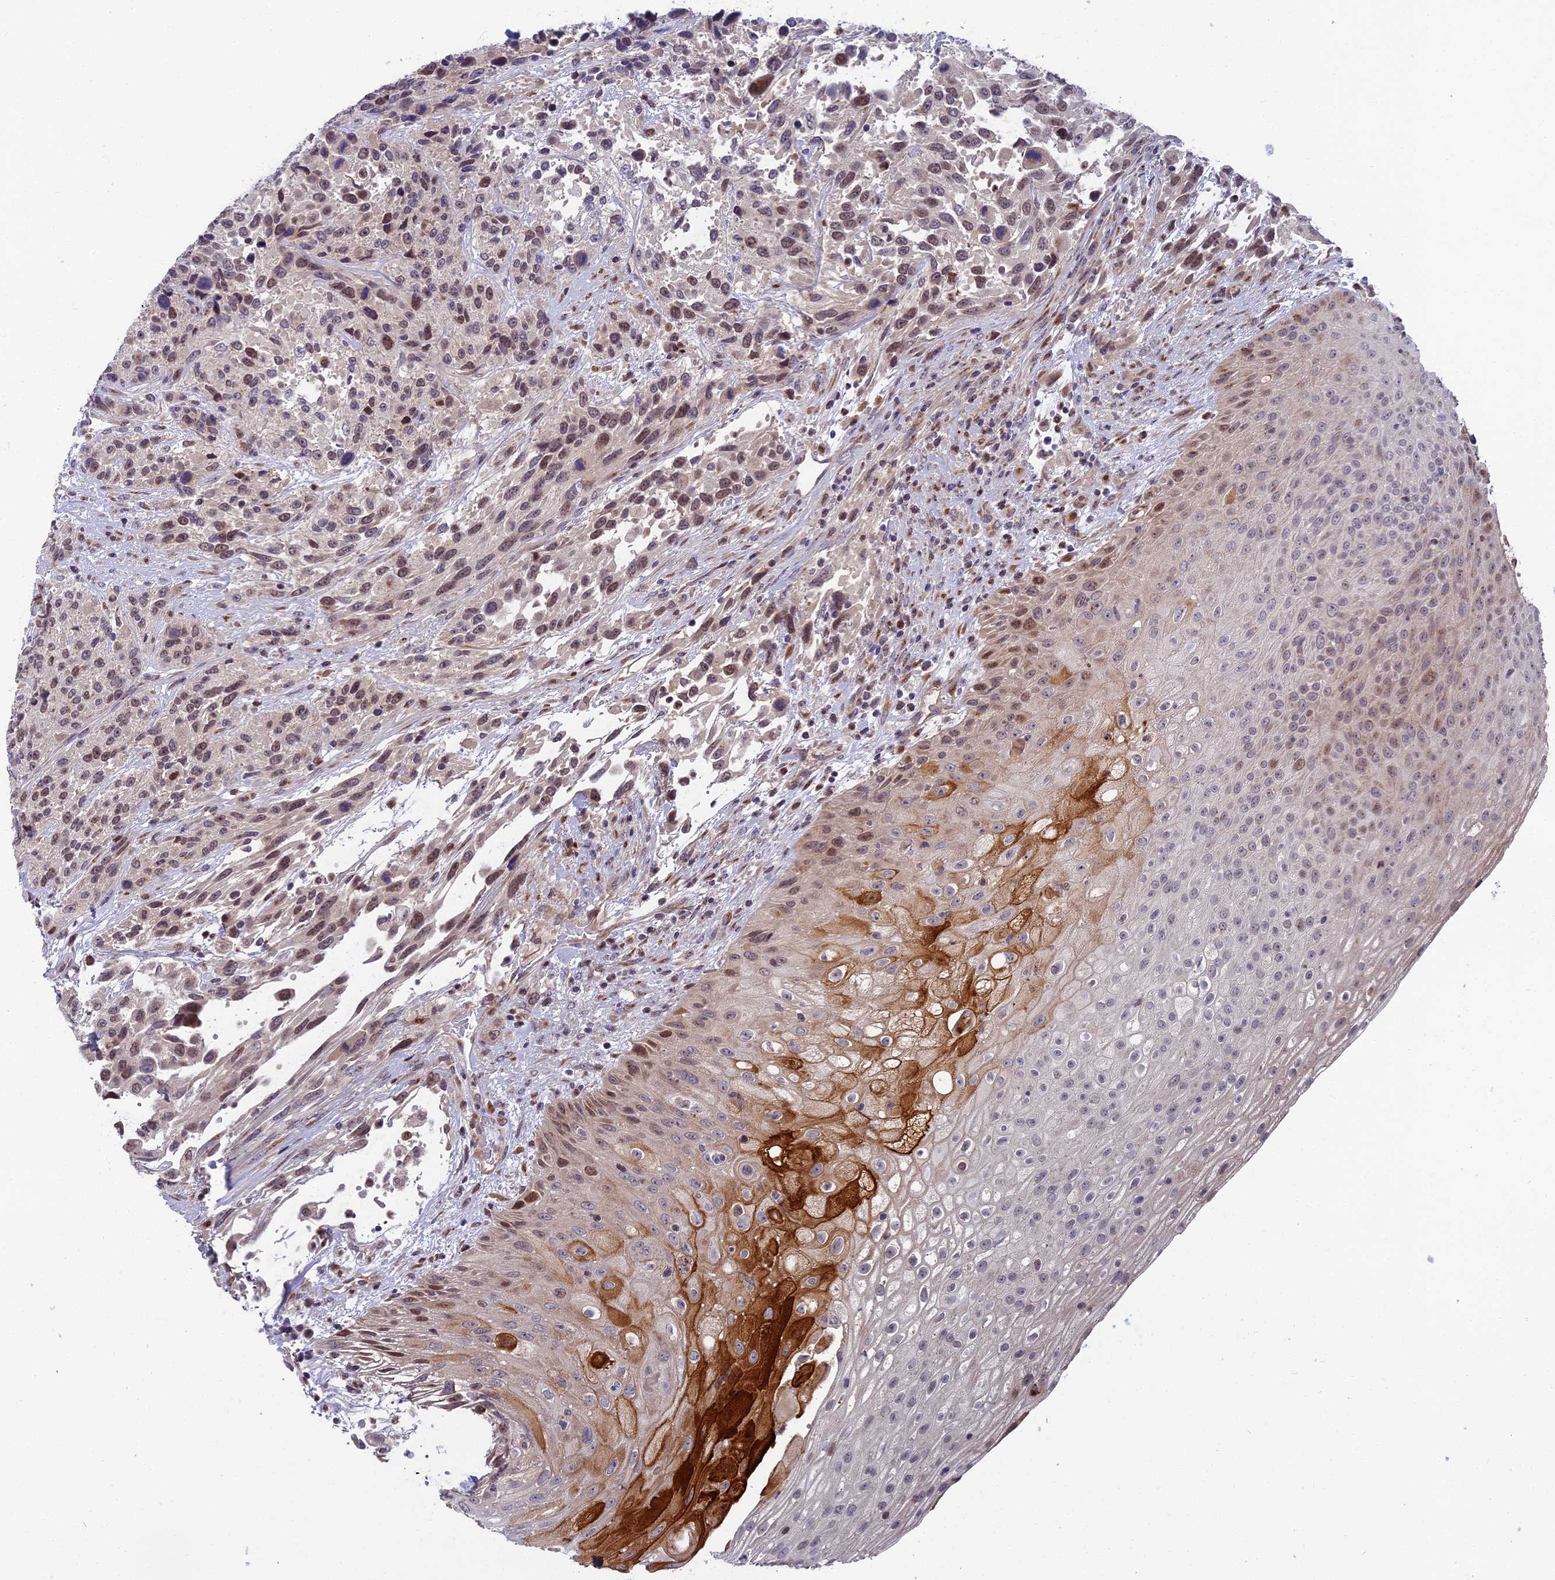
{"staining": {"intensity": "moderate", "quantity": ">75%", "location": "nuclear"}, "tissue": "urothelial cancer", "cell_type": "Tumor cells", "image_type": "cancer", "snomed": [{"axis": "morphology", "description": "Urothelial carcinoma, High grade"}, {"axis": "topography", "description": "Urinary bladder"}], "caption": "Tumor cells show medium levels of moderate nuclear positivity in approximately >75% of cells in human urothelial carcinoma (high-grade).", "gene": "LIG1", "patient": {"sex": "female", "age": 70}}